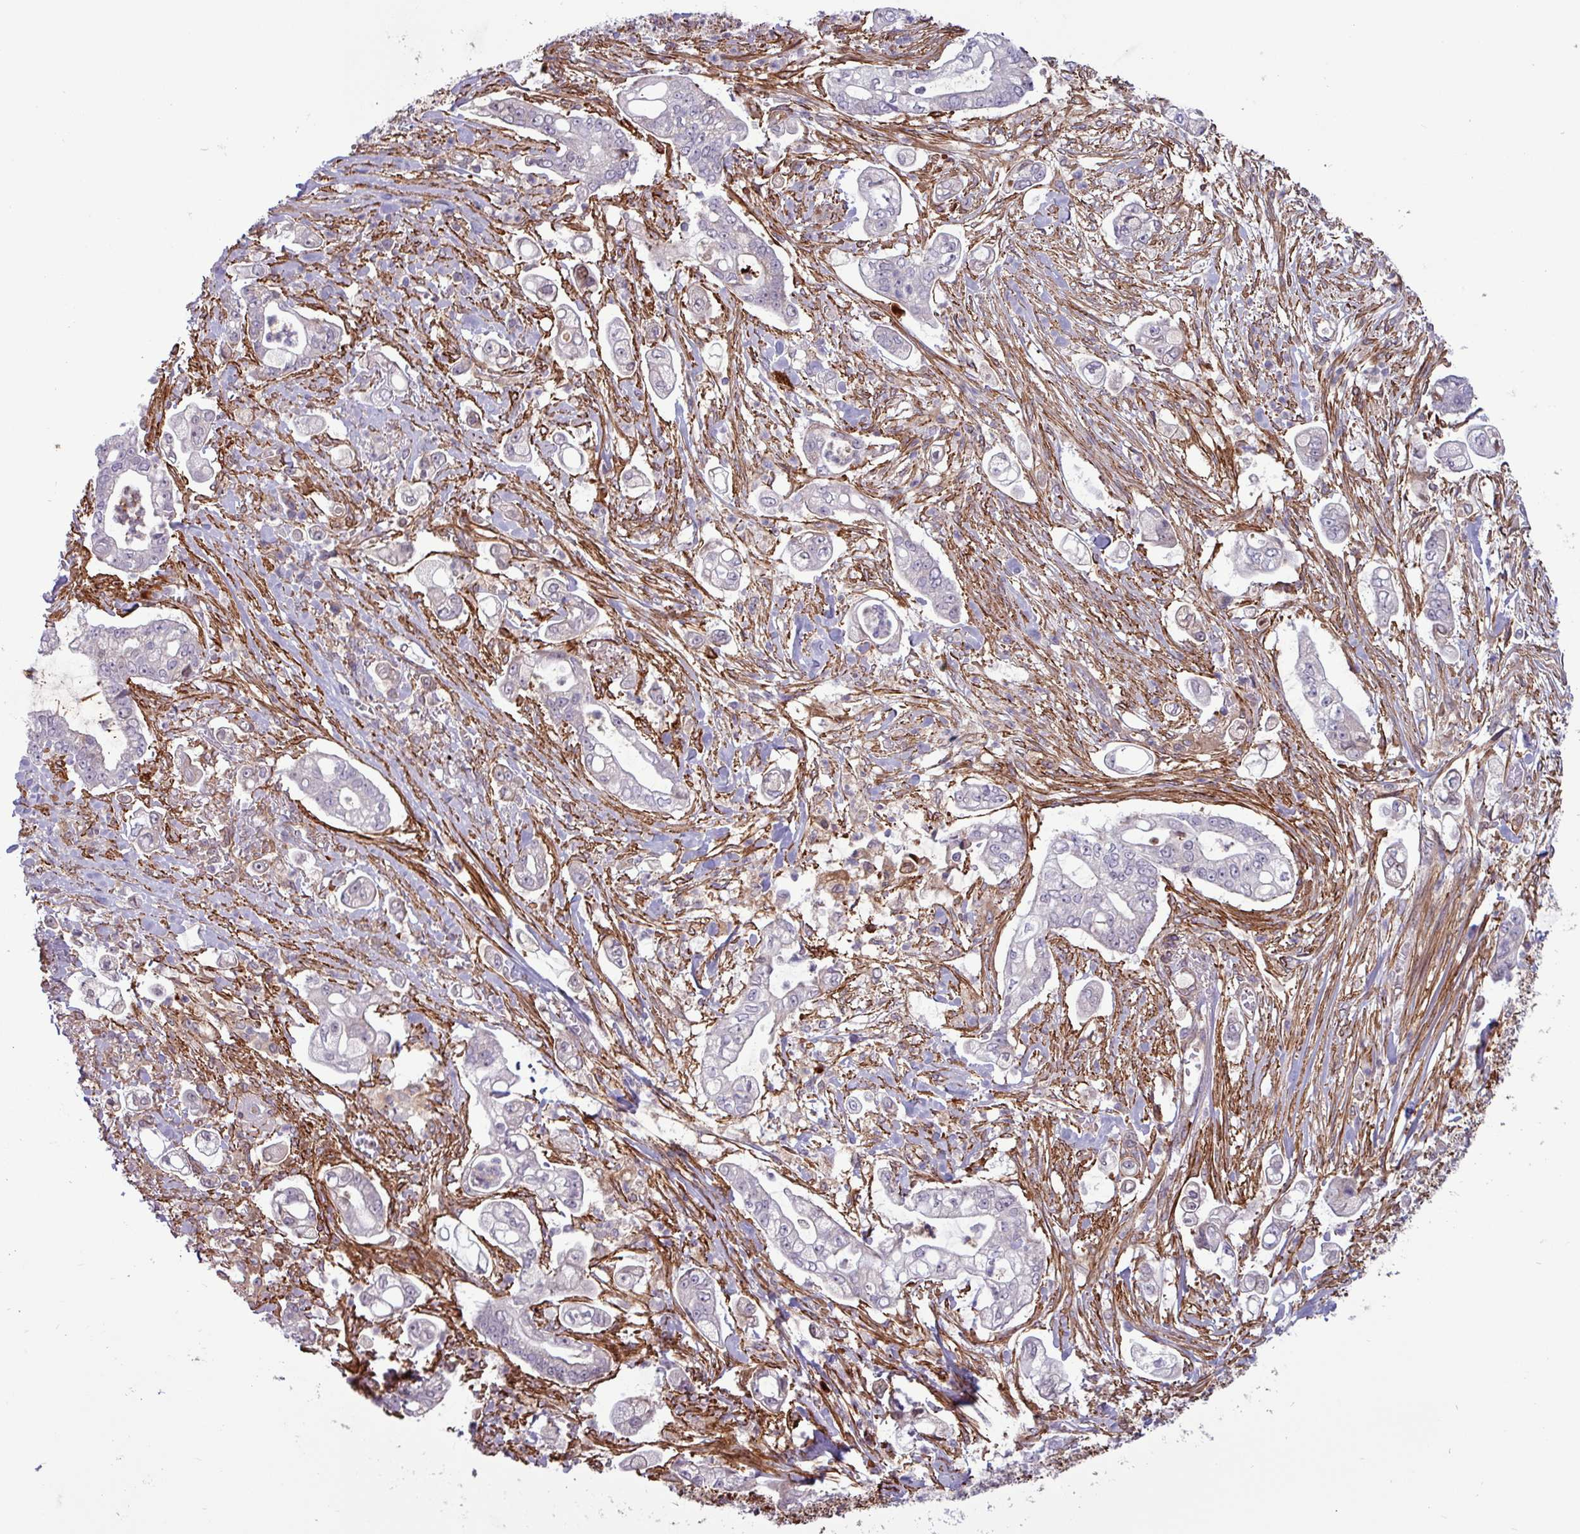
{"staining": {"intensity": "negative", "quantity": "none", "location": "none"}, "tissue": "pancreatic cancer", "cell_type": "Tumor cells", "image_type": "cancer", "snomed": [{"axis": "morphology", "description": "Adenocarcinoma, NOS"}, {"axis": "topography", "description": "Pancreas"}], "caption": "High magnification brightfield microscopy of pancreatic adenocarcinoma stained with DAB (3,3'-diaminobenzidine) (brown) and counterstained with hematoxylin (blue): tumor cells show no significant expression. Nuclei are stained in blue.", "gene": "PCED1A", "patient": {"sex": "female", "age": 69}}